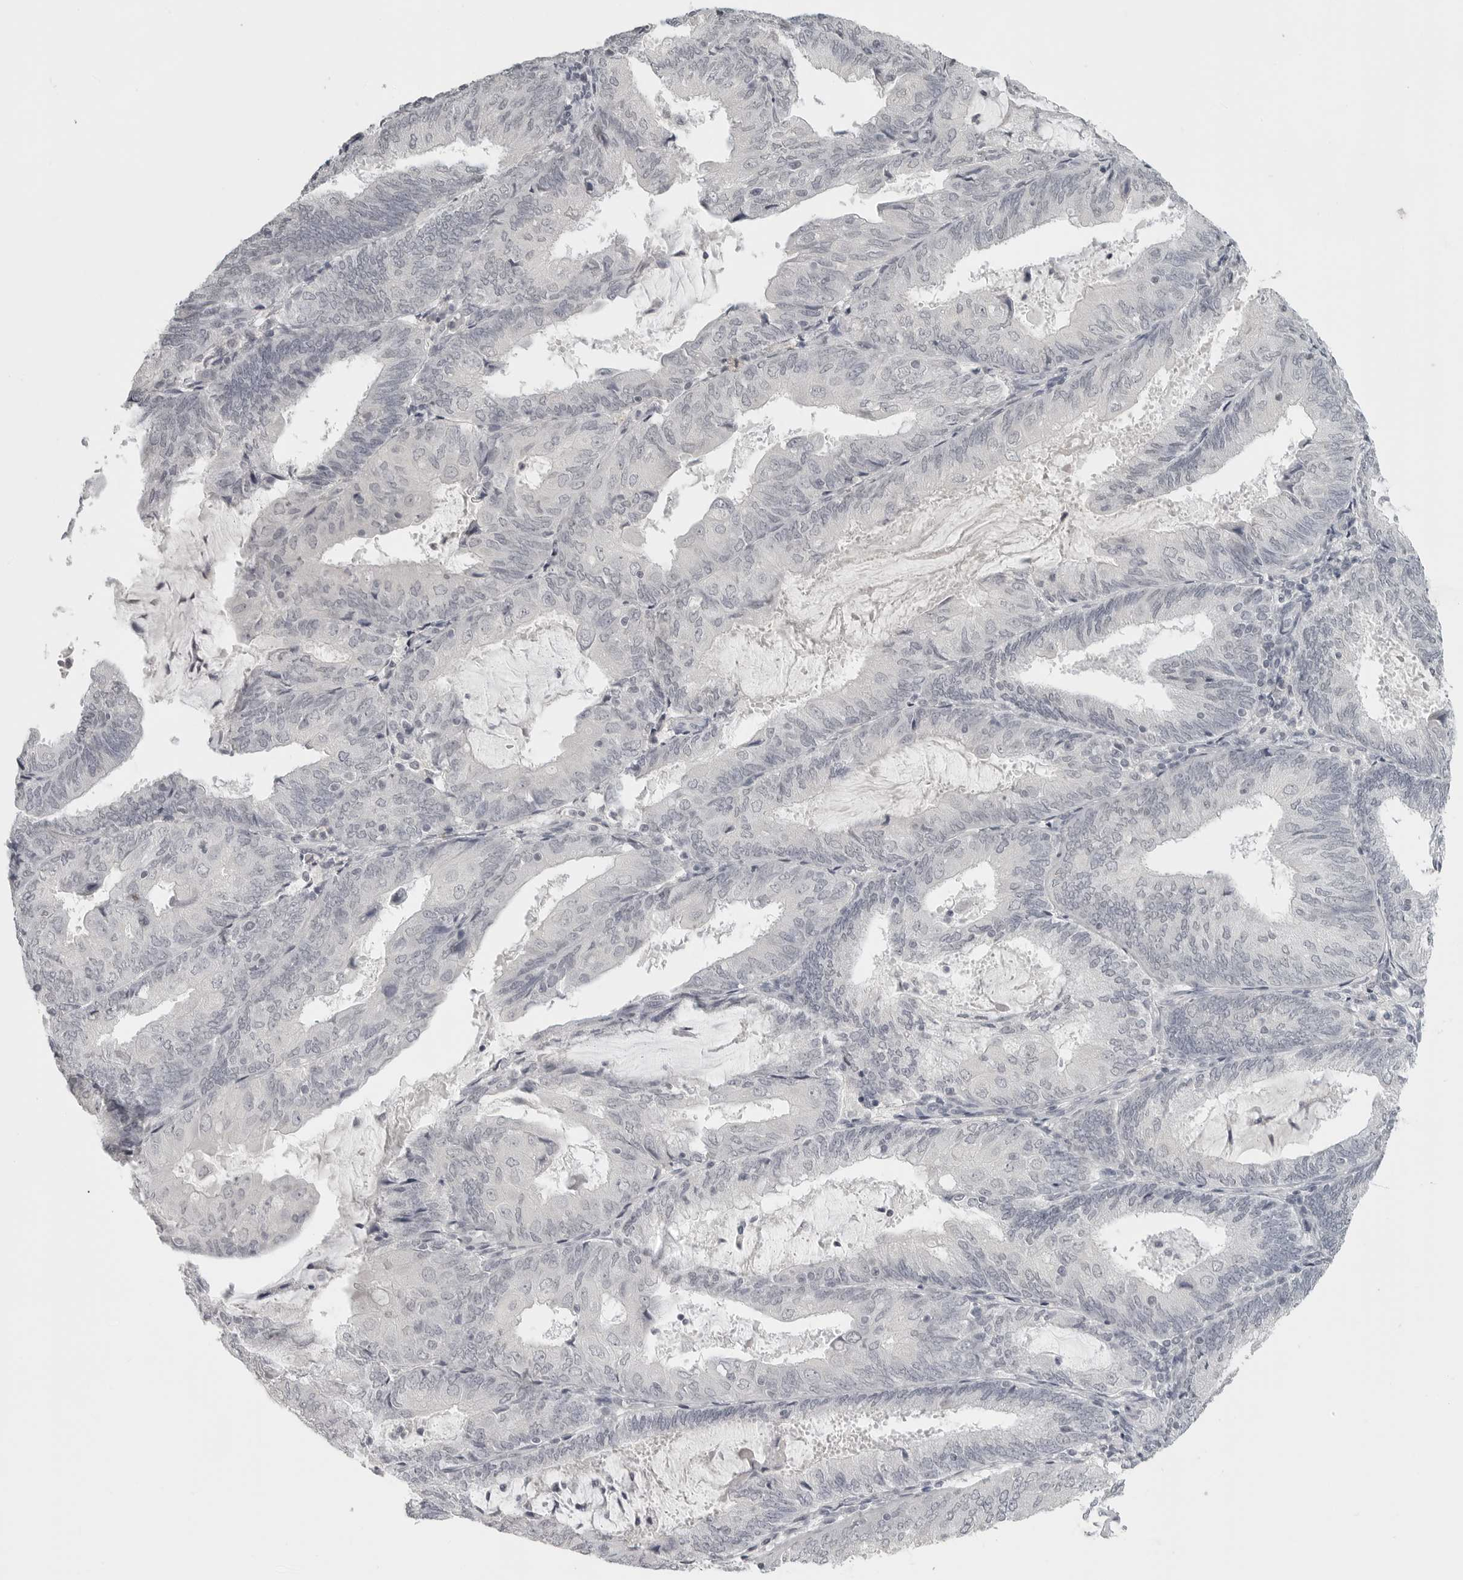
{"staining": {"intensity": "weak", "quantity": "<25%", "location": "nuclear"}, "tissue": "endometrial cancer", "cell_type": "Tumor cells", "image_type": "cancer", "snomed": [{"axis": "morphology", "description": "Adenocarcinoma, NOS"}, {"axis": "topography", "description": "Endometrium"}], "caption": "Tumor cells show no significant expression in endometrial cancer.", "gene": "BPIFA1", "patient": {"sex": "female", "age": 81}}